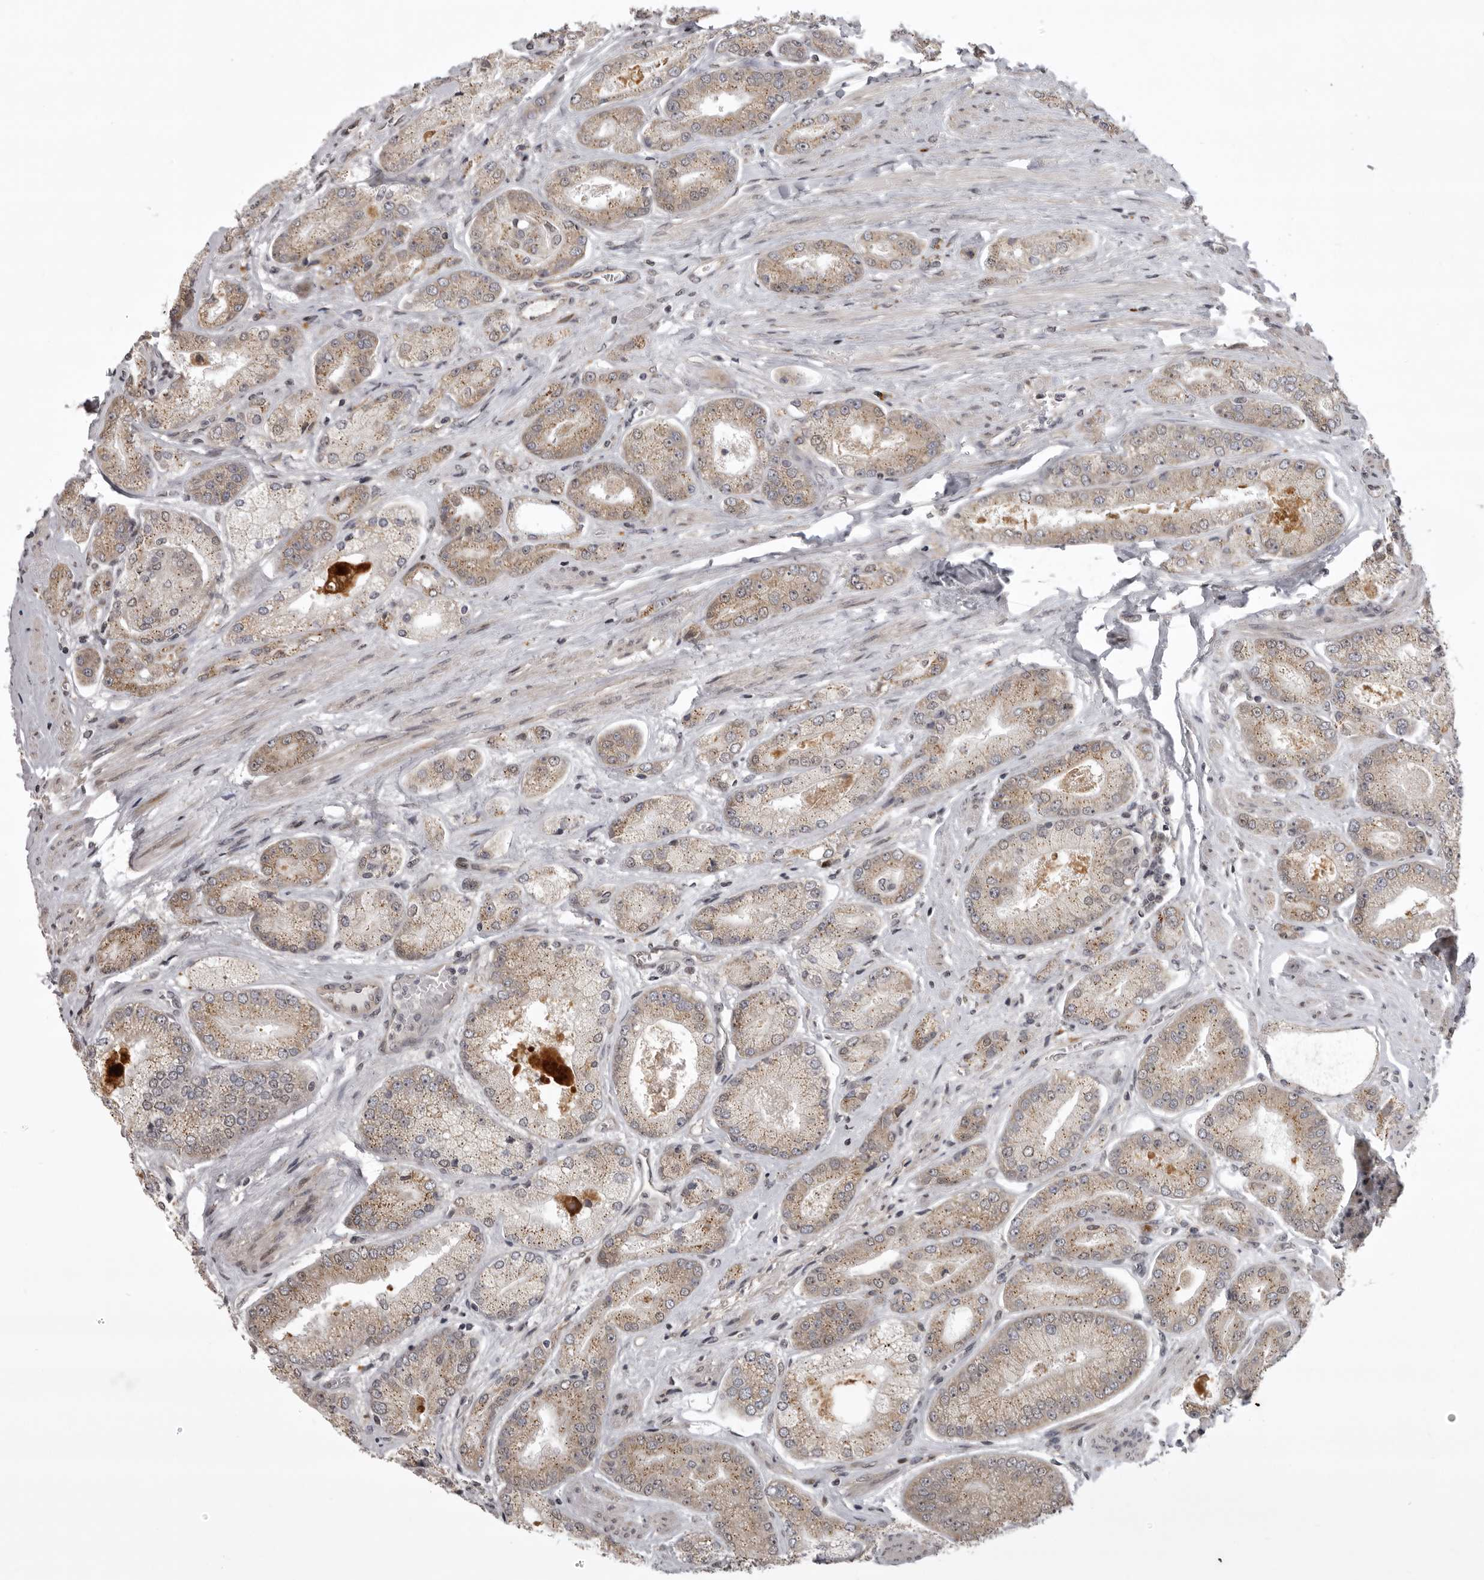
{"staining": {"intensity": "weak", "quantity": ">75%", "location": "cytoplasmic/membranous"}, "tissue": "prostate cancer", "cell_type": "Tumor cells", "image_type": "cancer", "snomed": [{"axis": "morphology", "description": "Adenocarcinoma, High grade"}, {"axis": "topography", "description": "Prostate"}], "caption": "A brown stain highlights weak cytoplasmic/membranous positivity of a protein in prostate cancer tumor cells. (Brightfield microscopy of DAB IHC at high magnification).", "gene": "C1orf109", "patient": {"sex": "male", "age": 58}}